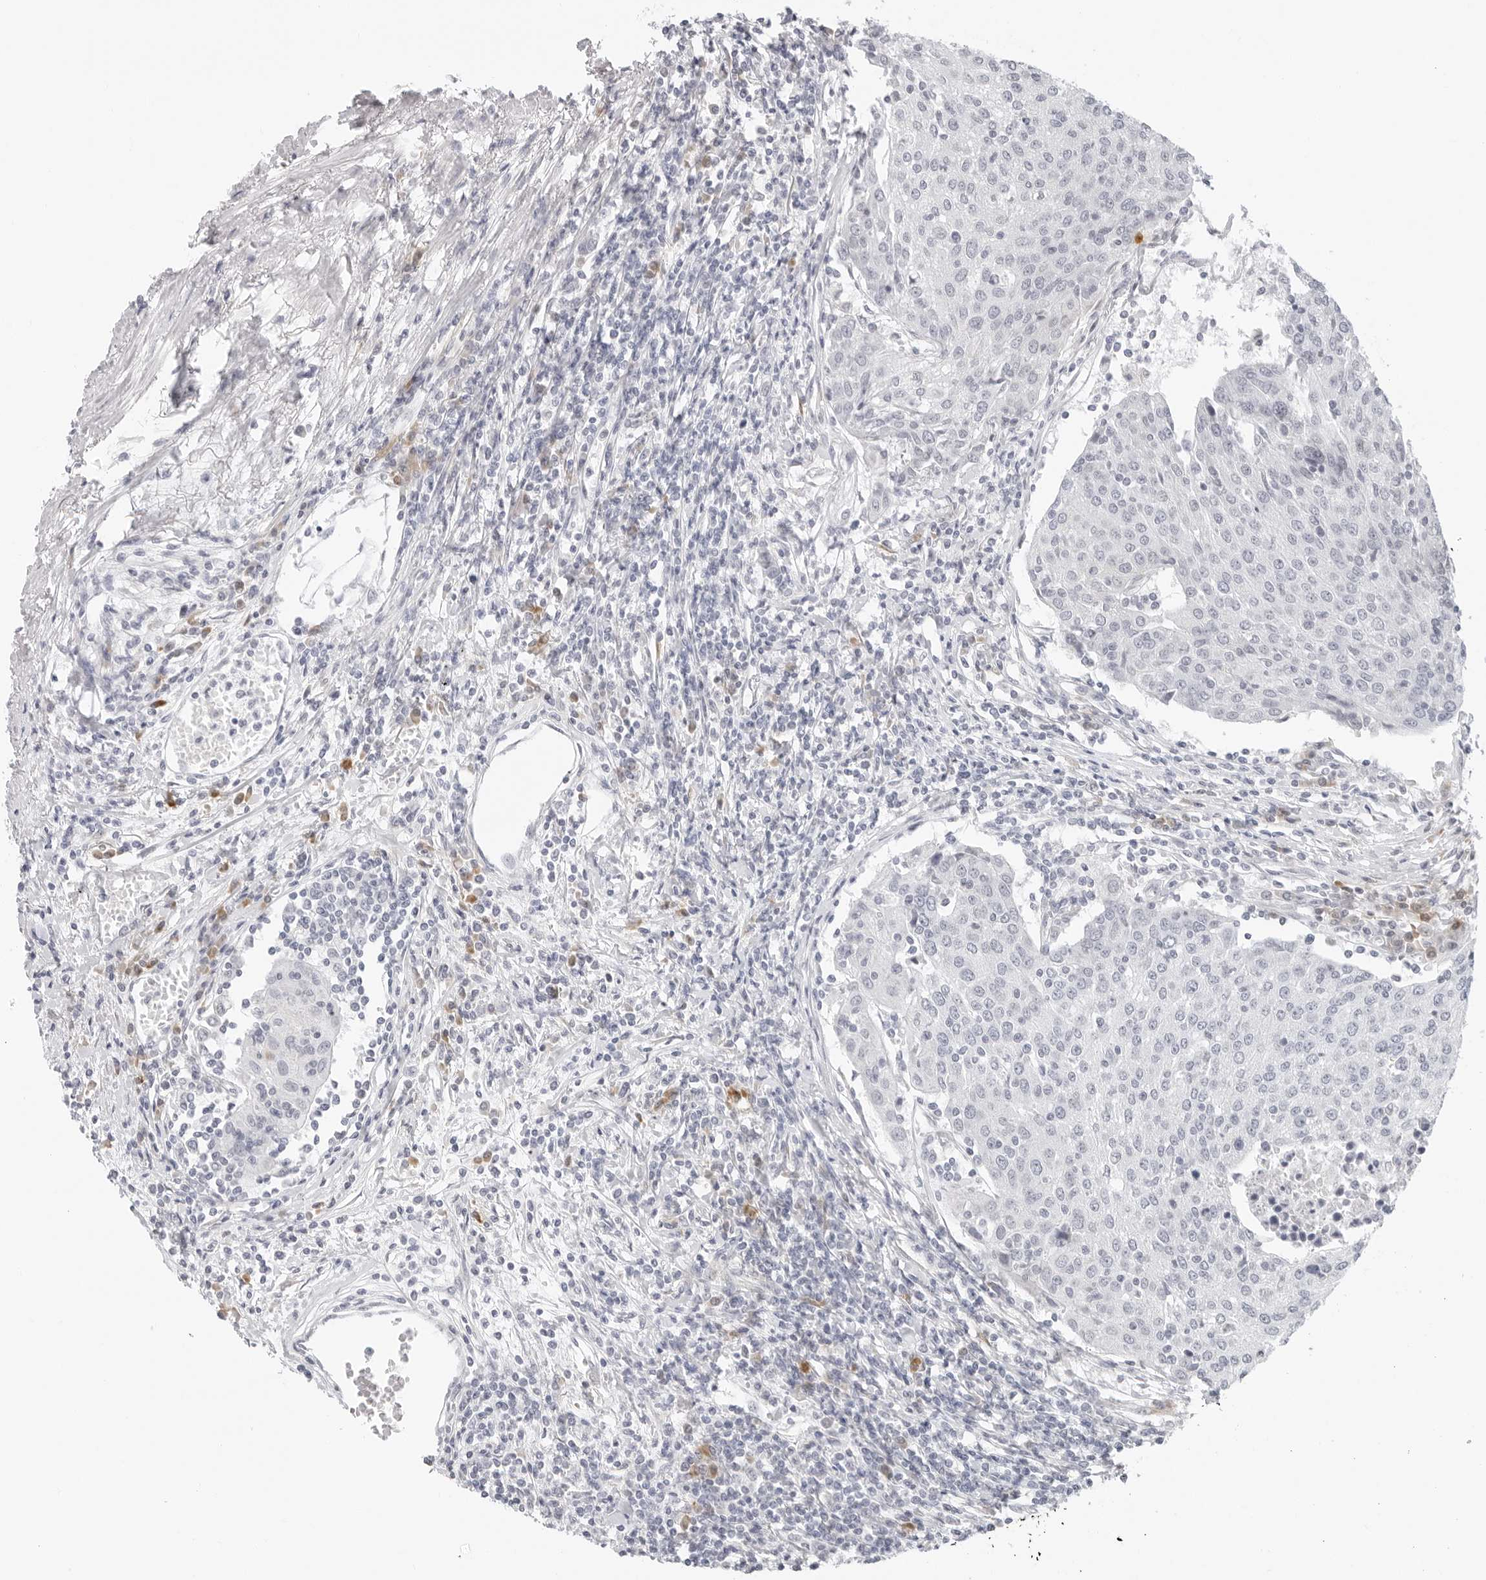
{"staining": {"intensity": "negative", "quantity": "none", "location": "none"}, "tissue": "urothelial cancer", "cell_type": "Tumor cells", "image_type": "cancer", "snomed": [{"axis": "morphology", "description": "Urothelial carcinoma, High grade"}, {"axis": "topography", "description": "Urinary bladder"}], "caption": "DAB immunohistochemical staining of urothelial carcinoma (high-grade) reveals no significant staining in tumor cells.", "gene": "EDN2", "patient": {"sex": "female", "age": 85}}